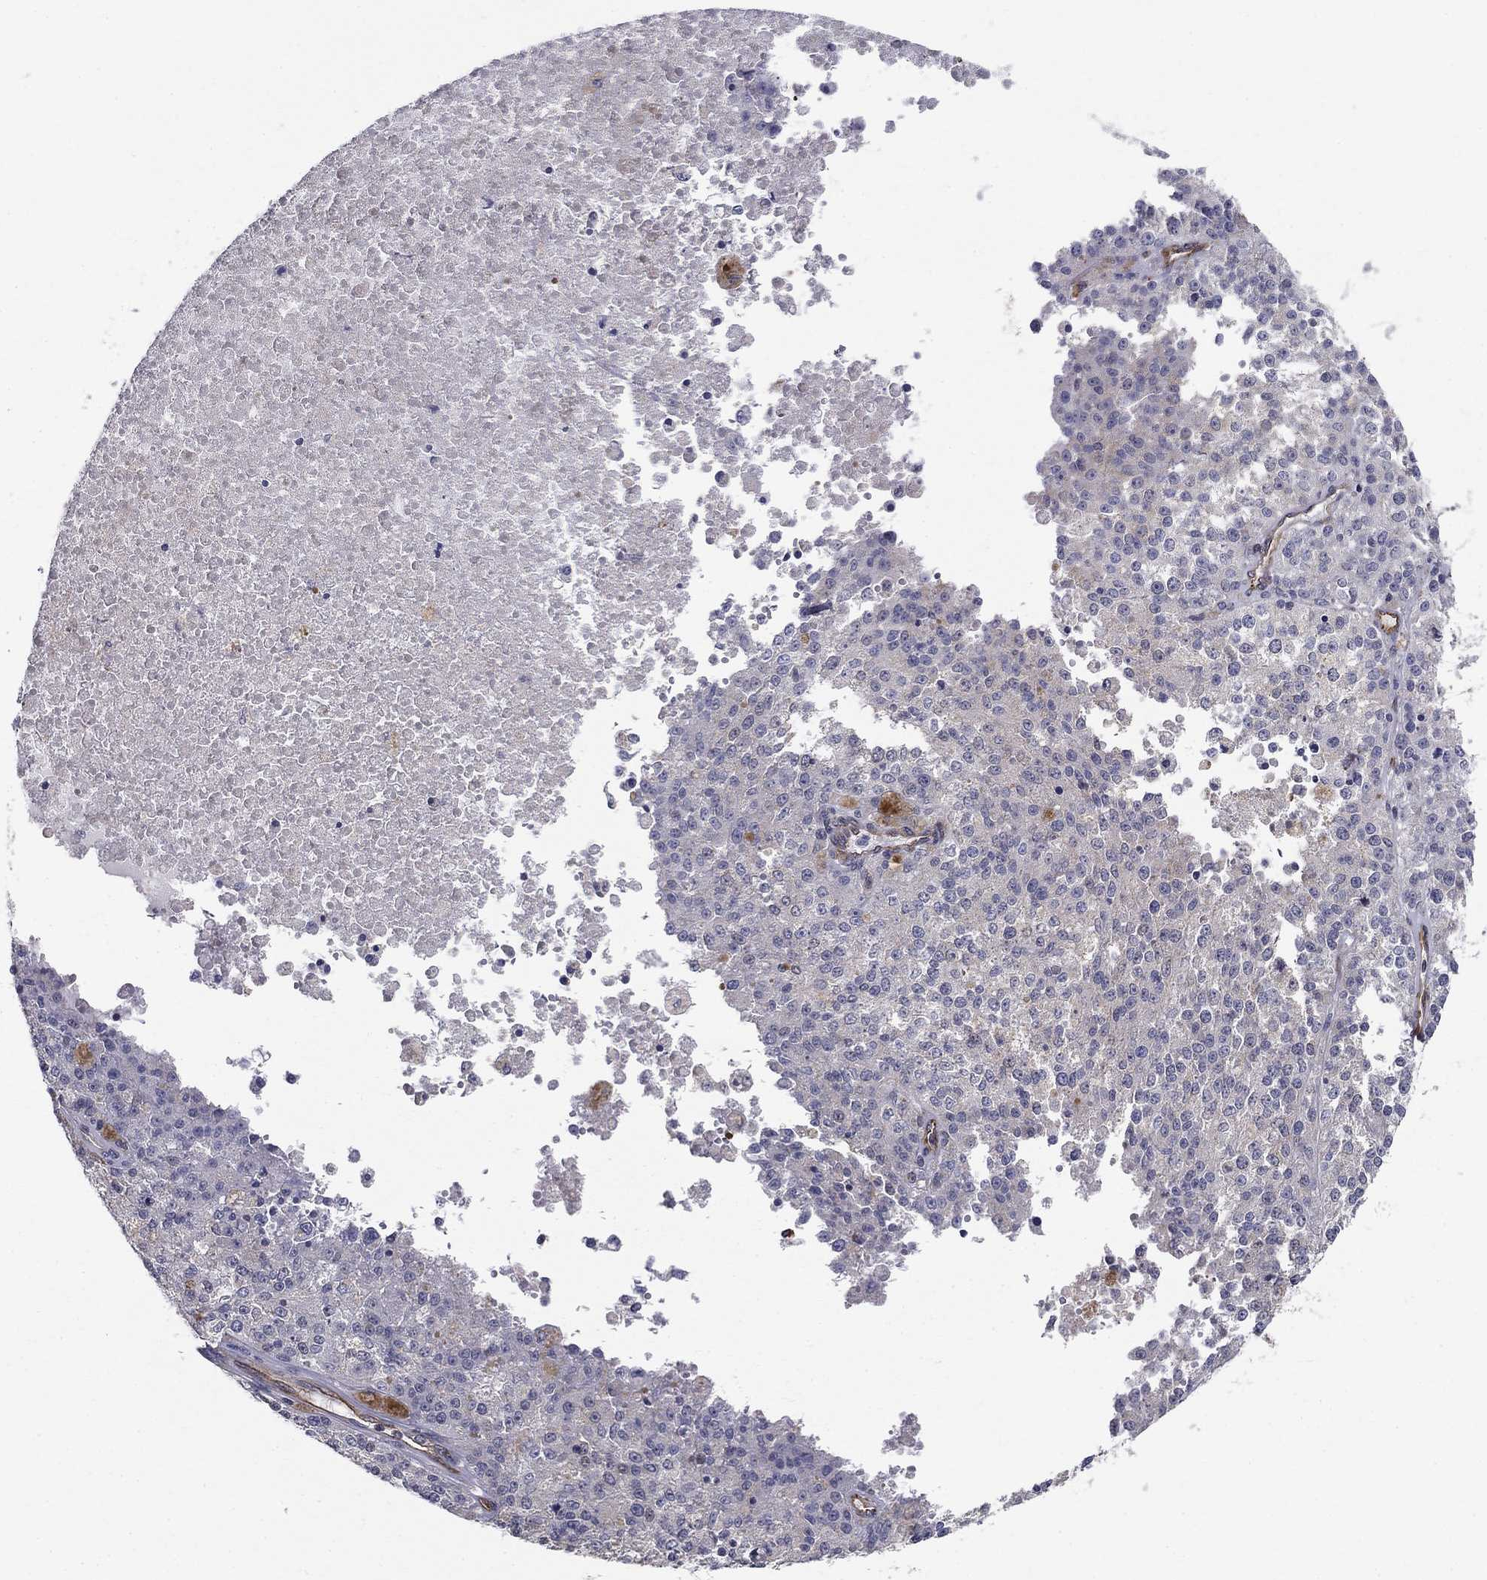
{"staining": {"intensity": "negative", "quantity": "none", "location": "none"}, "tissue": "melanoma", "cell_type": "Tumor cells", "image_type": "cancer", "snomed": [{"axis": "morphology", "description": "Malignant melanoma, Metastatic site"}, {"axis": "topography", "description": "Lymph node"}], "caption": "Tumor cells are negative for protein expression in human melanoma.", "gene": "SYNC", "patient": {"sex": "female", "age": 64}}